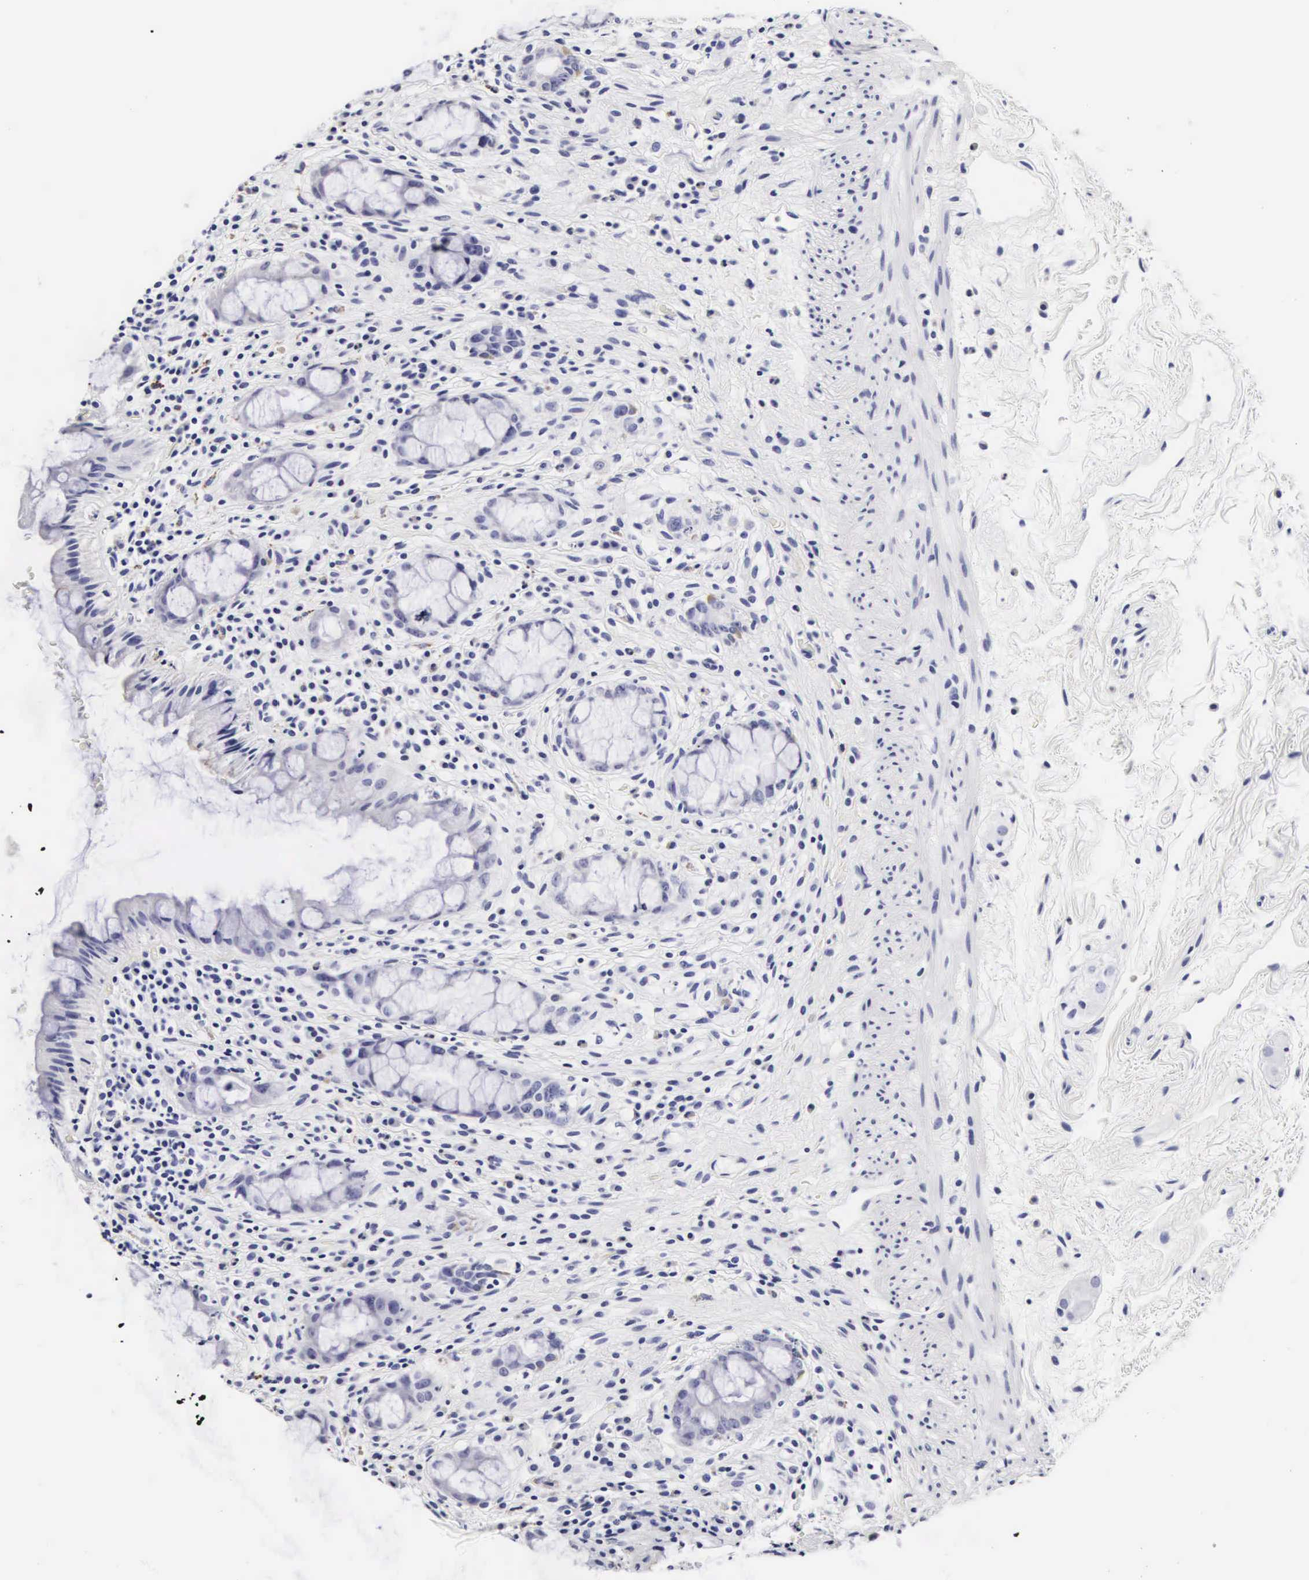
{"staining": {"intensity": "negative", "quantity": "none", "location": "none"}, "tissue": "rectum", "cell_type": "Glandular cells", "image_type": "normal", "snomed": [{"axis": "morphology", "description": "Normal tissue, NOS"}, {"axis": "topography", "description": "Rectum"}], "caption": "A micrograph of rectum stained for a protein displays no brown staining in glandular cells. The staining was performed using DAB to visualize the protein expression in brown, while the nuclei were stained in blue with hematoxylin (Magnification: 20x).", "gene": "RNASE6", "patient": {"sex": "female", "age": 60}}